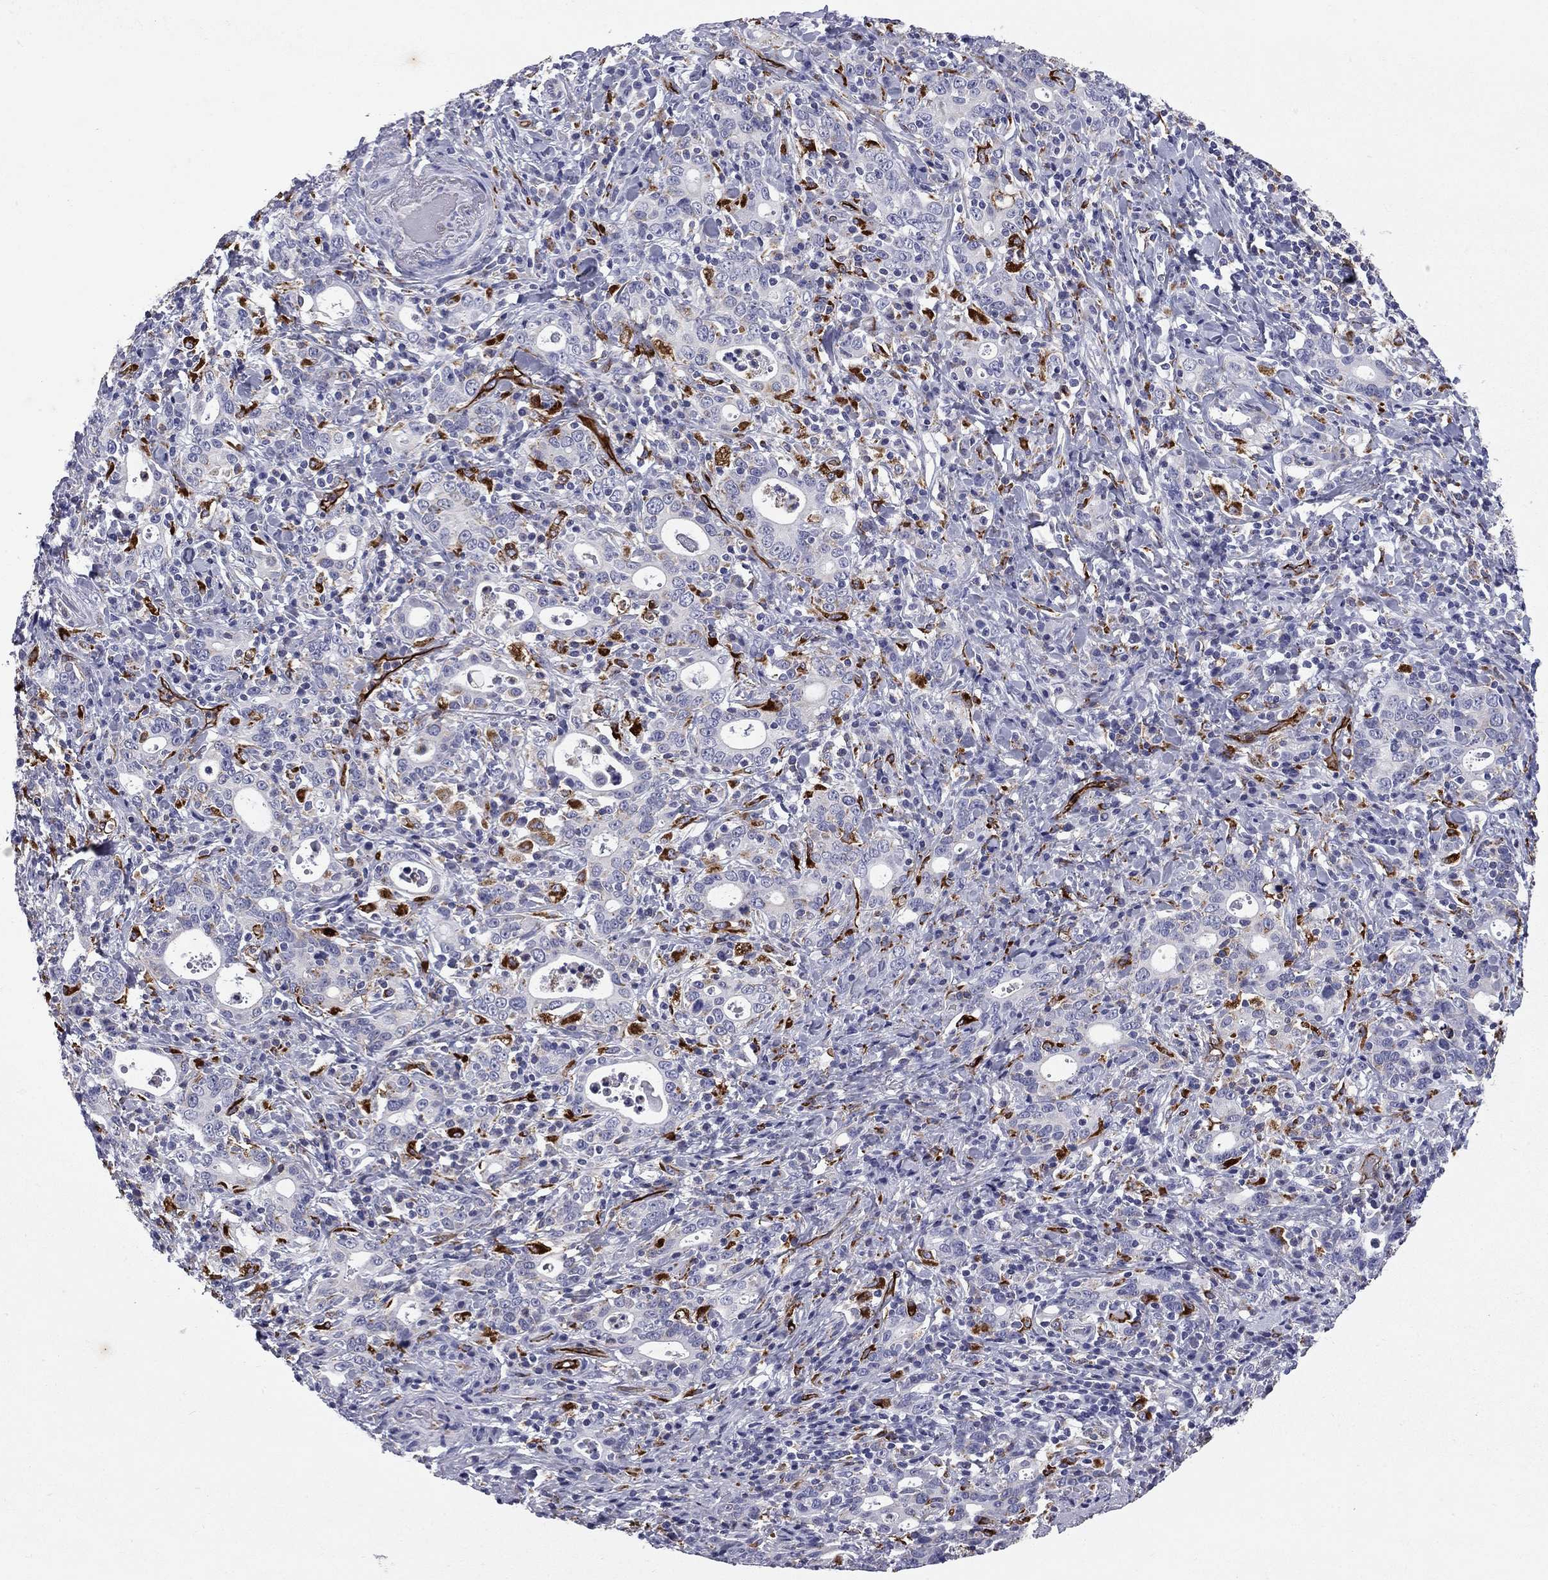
{"staining": {"intensity": "moderate", "quantity": "<25%", "location": "cytoplasmic/membranous"}, "tissue": "stomach cancer", "cell_type": "Tumor cells", "image_type": "cancer", "snomed": [{"axis": "morphology", "description": "Adenocarcinoma, NOS"}, {"axis": "topography", "description": "Stomach"}], "caption": "A low amount of moderate cytoplasmic/membranous staining is identified in about <25% of tumor cells in stomach cancer (adenocarcinoma) tissue.", "gene": "MADCAM1", "patient": {"sex": "male", "age": 79}}